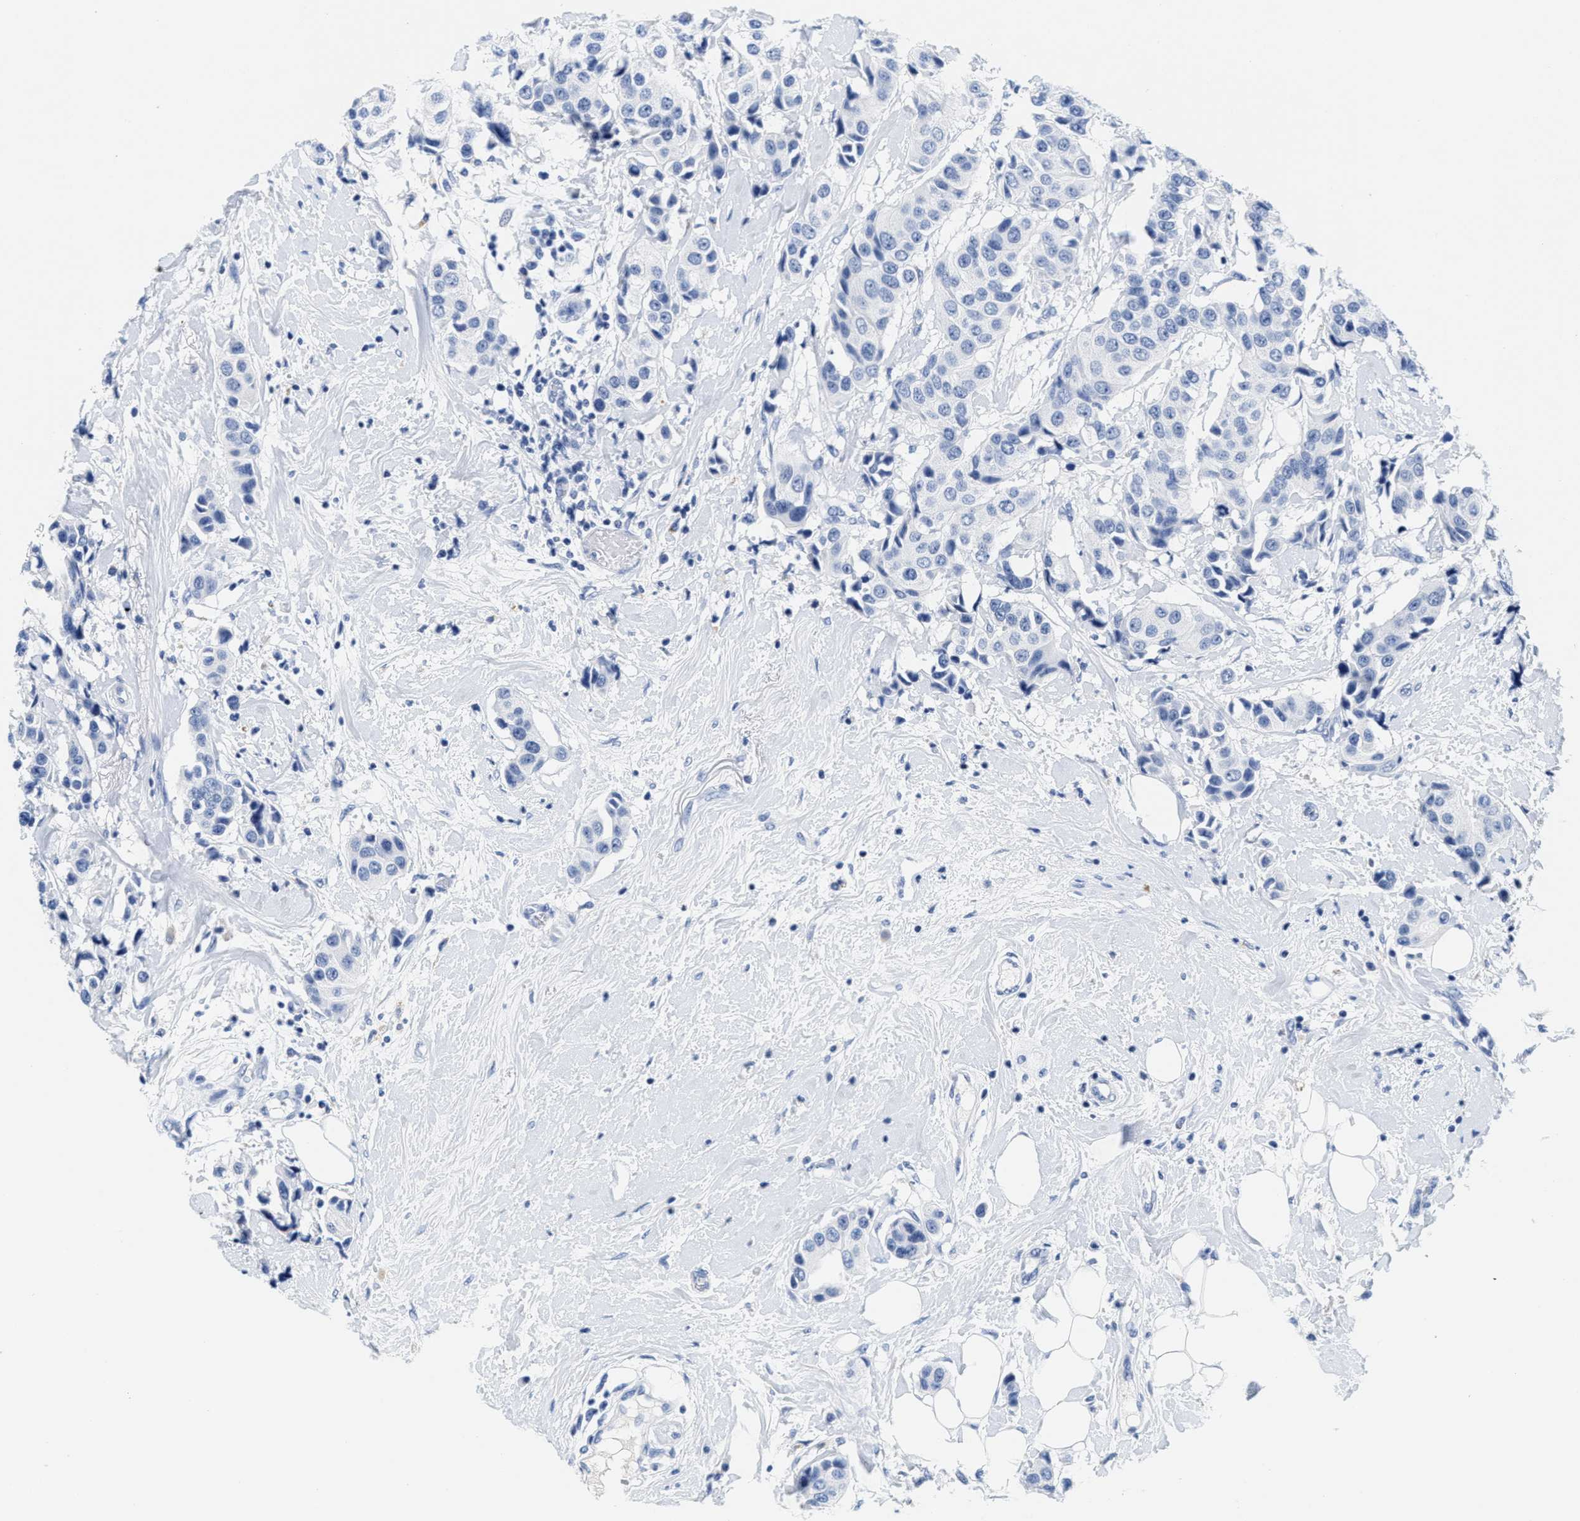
{"staining": {"intensity": "negative", "quantity": "none", "location": "none"}, "tissue": "breast cancer", "cell_type": "Tumor cells", "image_type": "cancer", "snomed": [{"axis": "morphology", "description": "Normal tissue, NOS"}, {"axis": "morphology", "description": "Duct carcinoma"}, {"axis": "topography", "description": "Breast"}], "caption": "The immunohistochemistry (IHC) histopathology image has no significant staining in tumor cells of breast cancer (invasive ductal carcinoma) tissue.", "gene": "TTC3", "patient": {"sex": "female", "age": 39}}